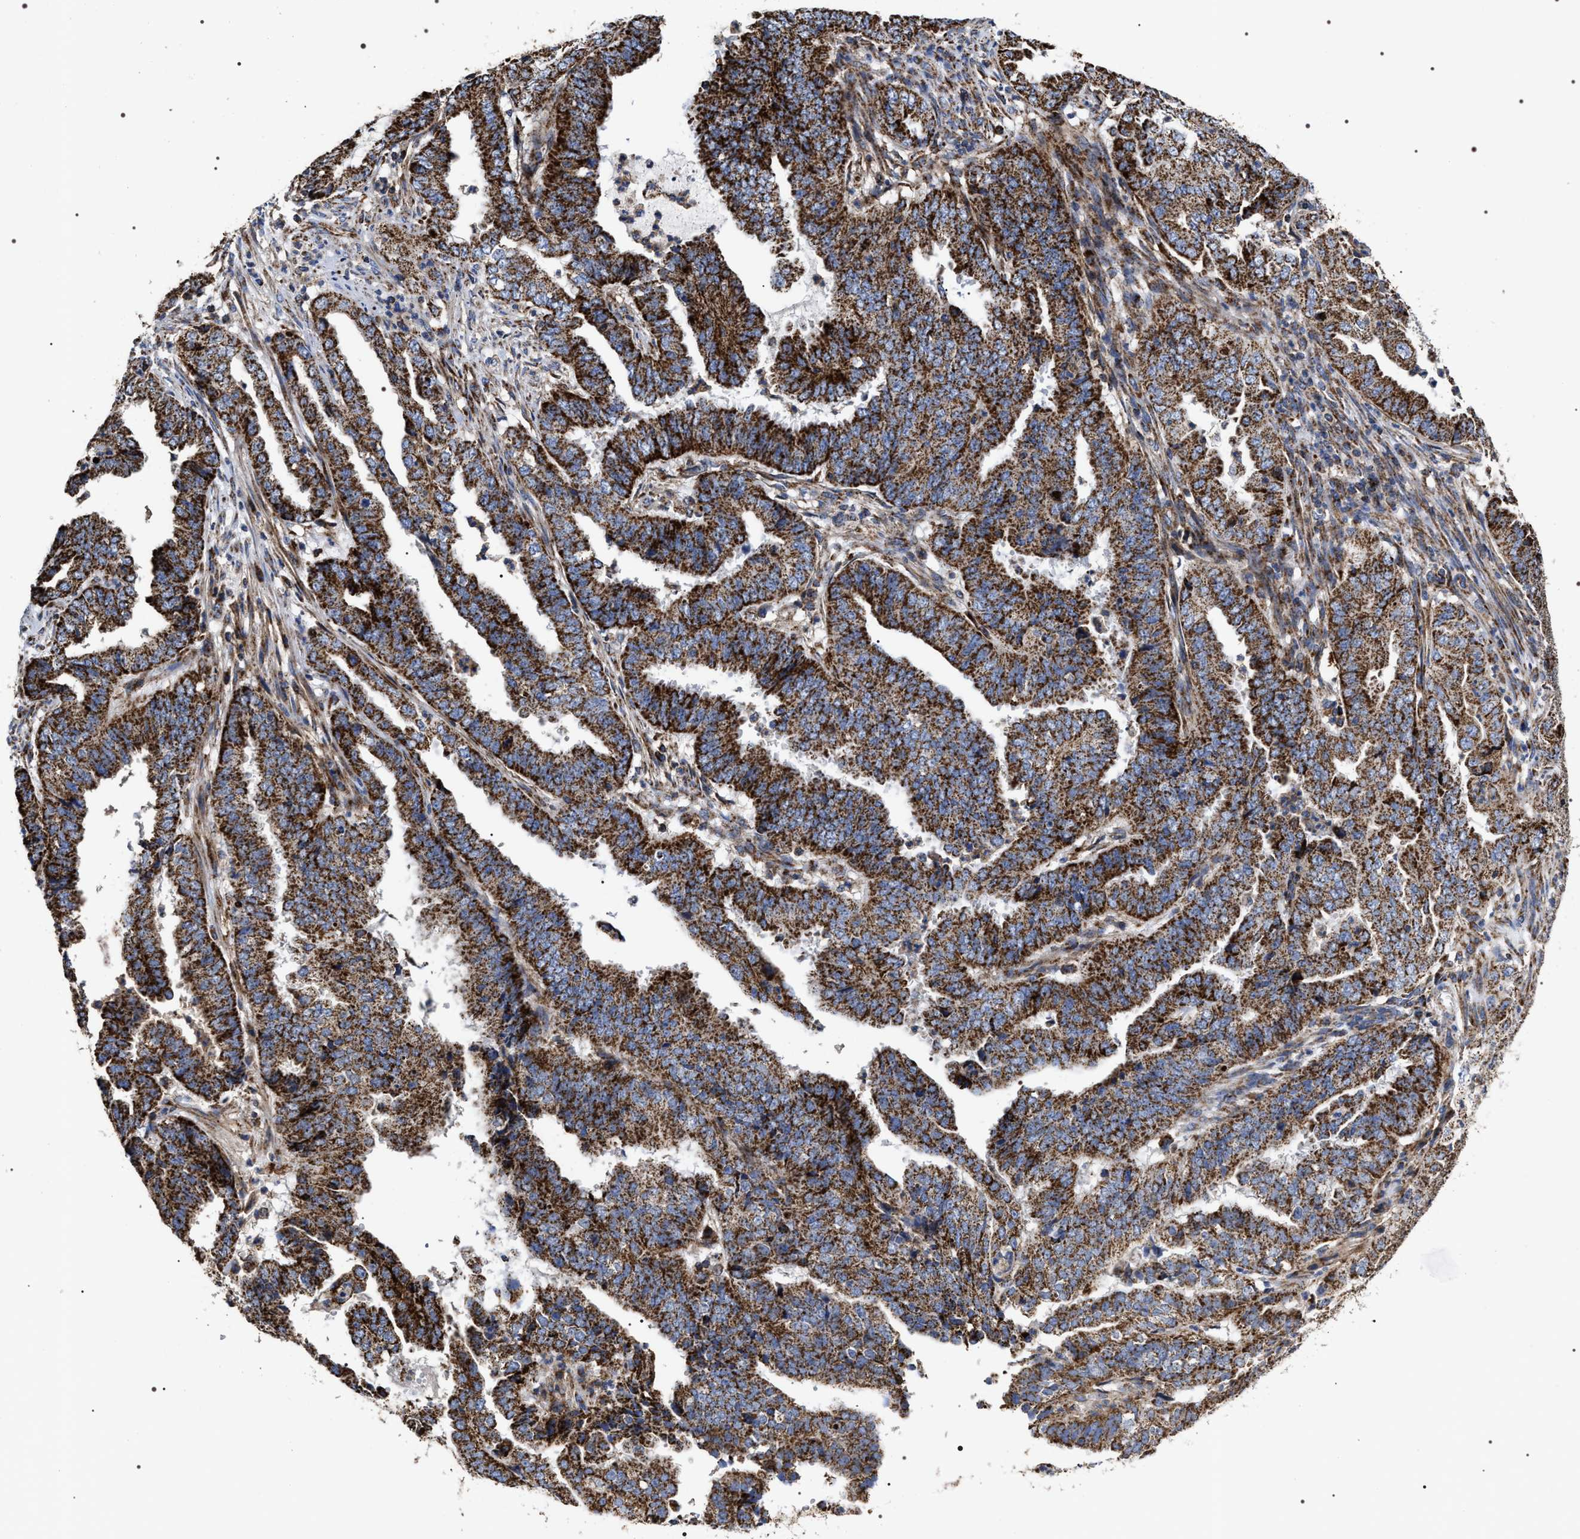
{"staining": {"intensity": "strong", "quantity": ">75%", "location": "cytoplasmic/membranous"}, "tissue": "endometrial cancer", "cell_type": "Tumor cells", "image_type": "cancer", "snomed": [{"axis": "morphology", "description": "Adenocarcinoma, NOS"}, {"axis": "topography", "description": "Endometrium"}], "caption": "An image of endometrial cancer (adenocarcinoma) stained for a protein shows strong cytoplasmic/membranous brown staining in tumor cells. (DAB (3,3'-diaminobenzidine) IHC with brightfield microscopy, high magnification).", "gene": "COG5", "patient": {"sex": "female", "age": 51}}